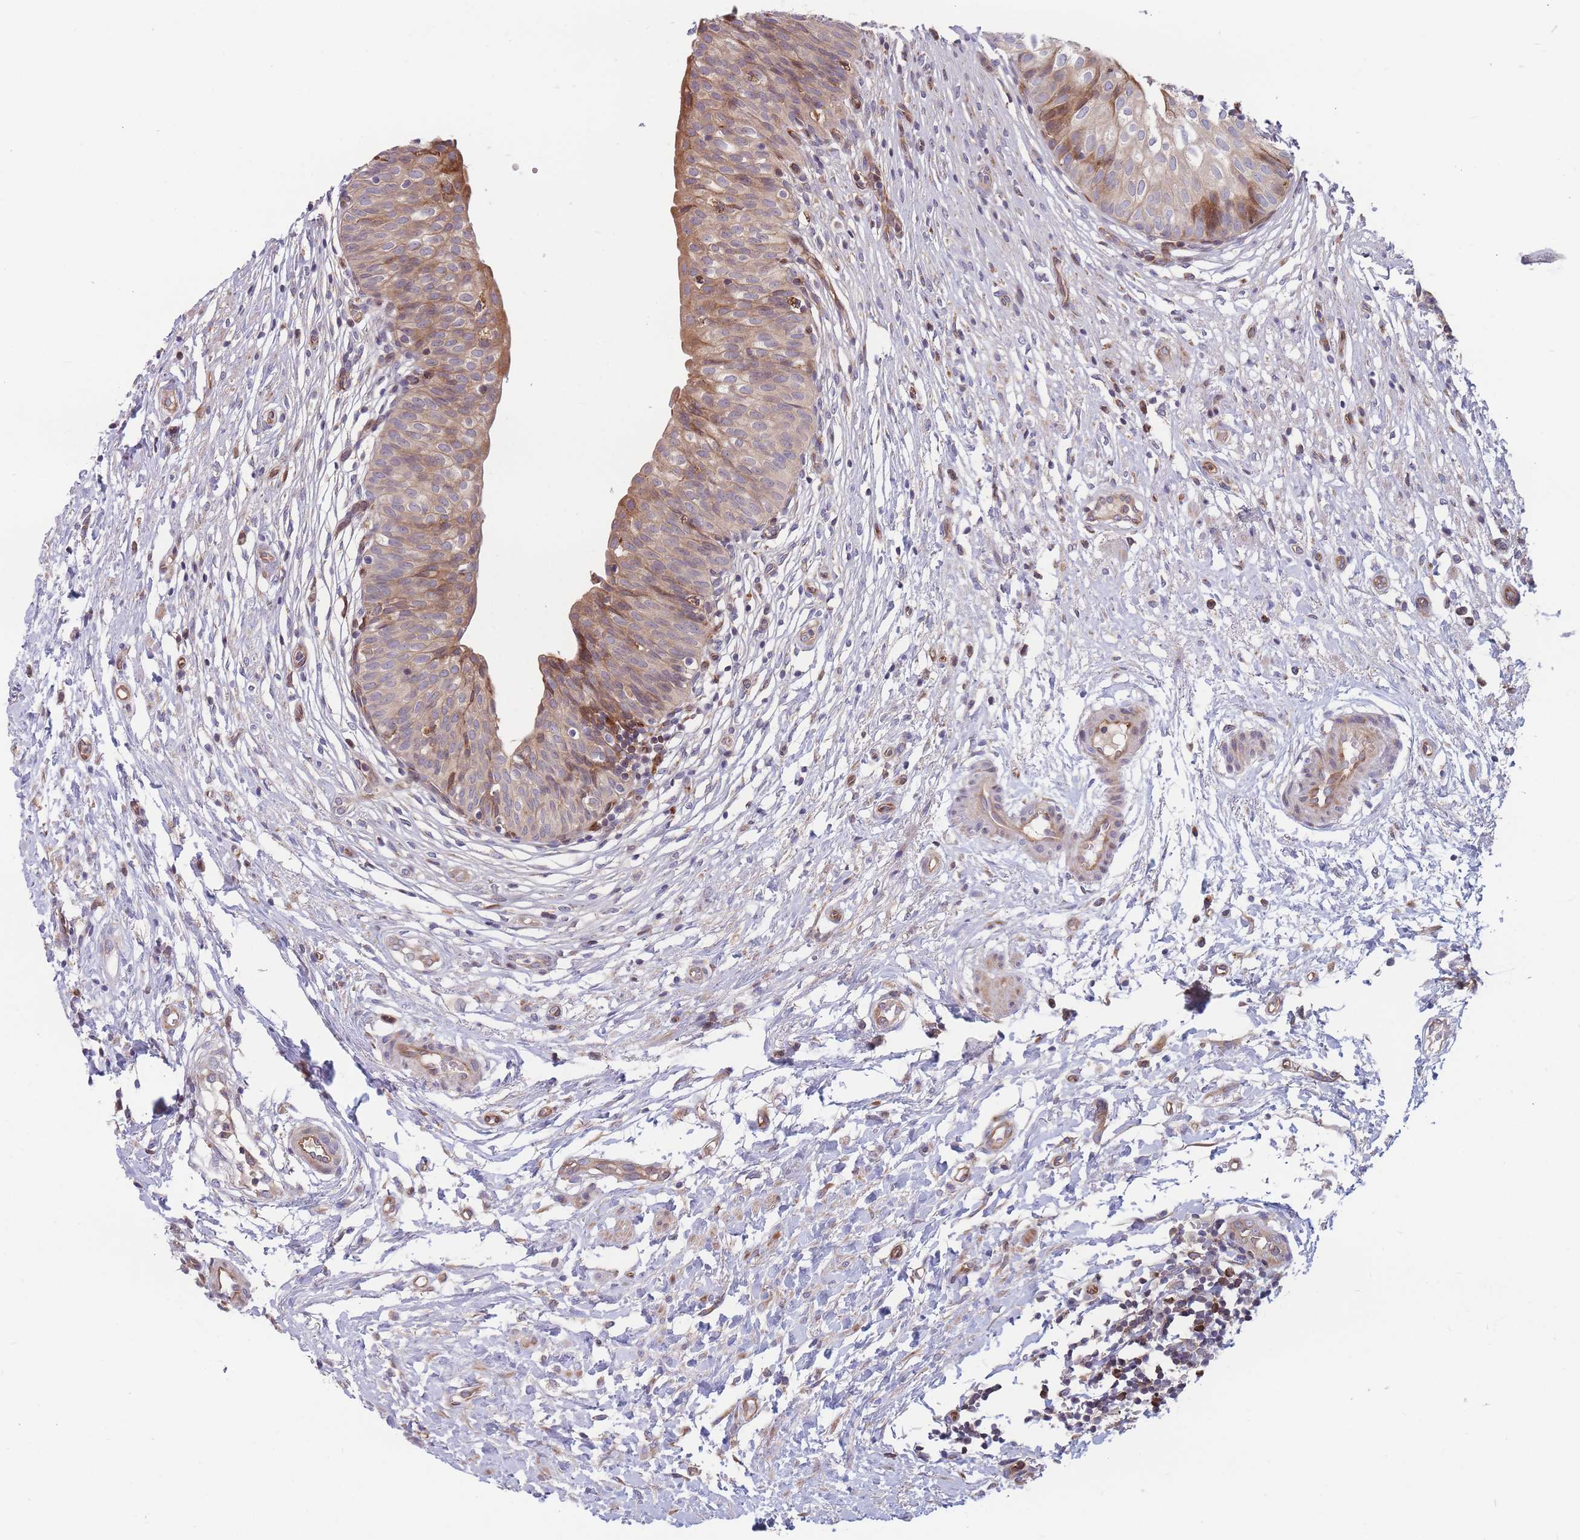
{"staining": {"intensity": "moderate", "quantity": ">75%", "location": "cytoplasmic/membranous"}, "tissue": "urinary bladder", "cell_type": "Urothelial cells", "image_type": "normal", "snomed": [{"axis": "morphology", "description": "Normal tissue, NOS"}, {"axis": "topography", "description": "Urinary bladder"}], "caption": "Immunohistochemical staining of normal human urinary bladder shows >75% levels of moderate cytoplasmic/membranous protein positivity in approximately >75% of urothelial cells. The protein is stained brown, and the nuclei are stained in blue (DAB (3,3'-diaminobenzidine) IHC with brightfield microscopy, high magnification).", "gene": "TMEM131L", "patient": {"sex": "male", "age": 55}}